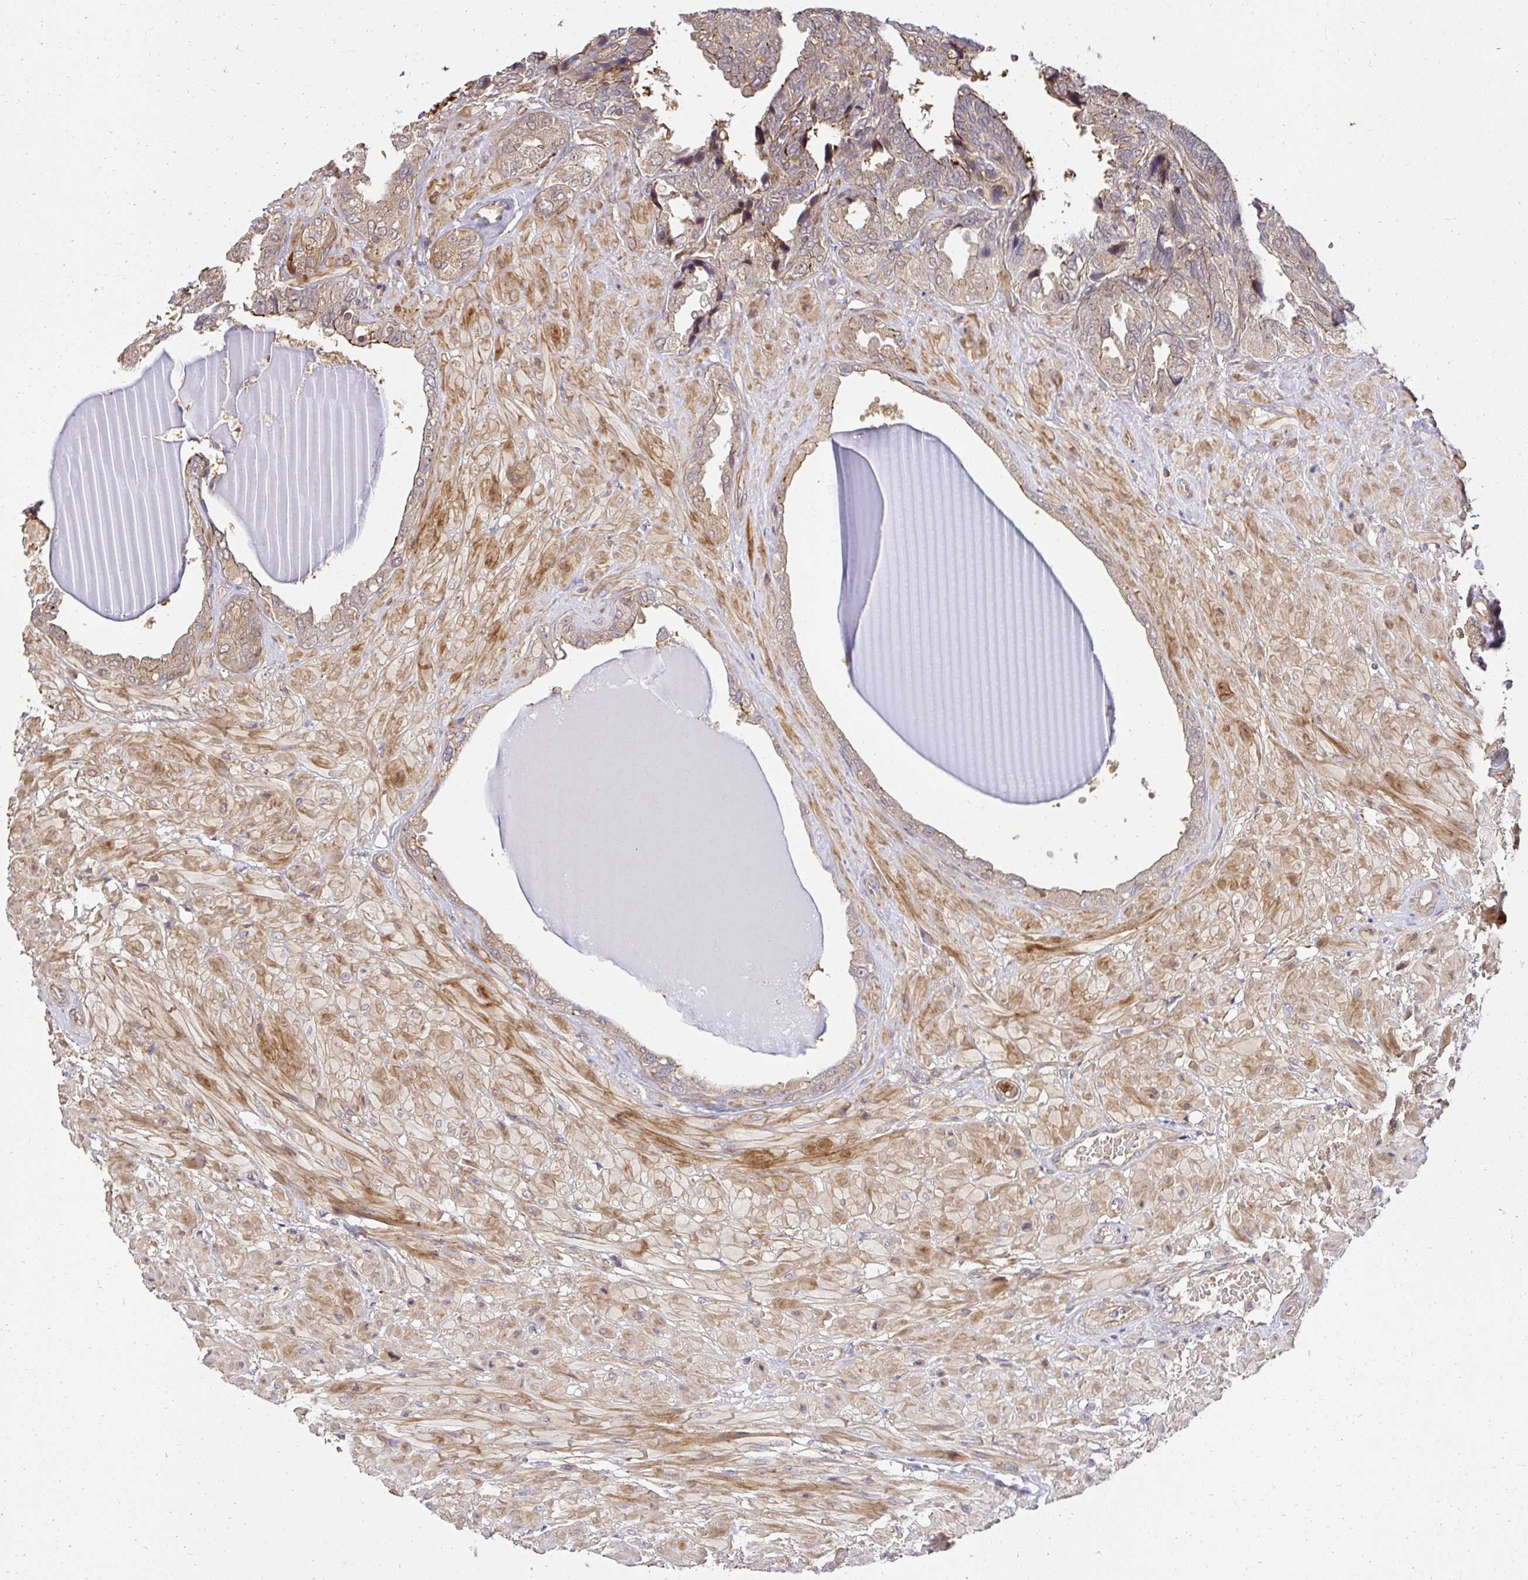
{"staining": {"intensity": "moderate", "quantity": "<25%", "location": "cytoplasmic/membranous"}, "tissue": "seminal vesicle", "cell_type": "Glandular cells", "image_type": "normal", "snomed": [{"axis": "morphology", "description": "Normal tissue, NOS"}, {"axis": "topography", "description": "Seminal veicle"}], "caption": "Protein staining of benign seminal vesicle exhibits moderate cytoplasmic/membranous positivity in approximately <25% of glandular cells. Nuclei are stained in blue.", "gene": "PSMA4", "patient": {"sex": "male", "age": 55}}